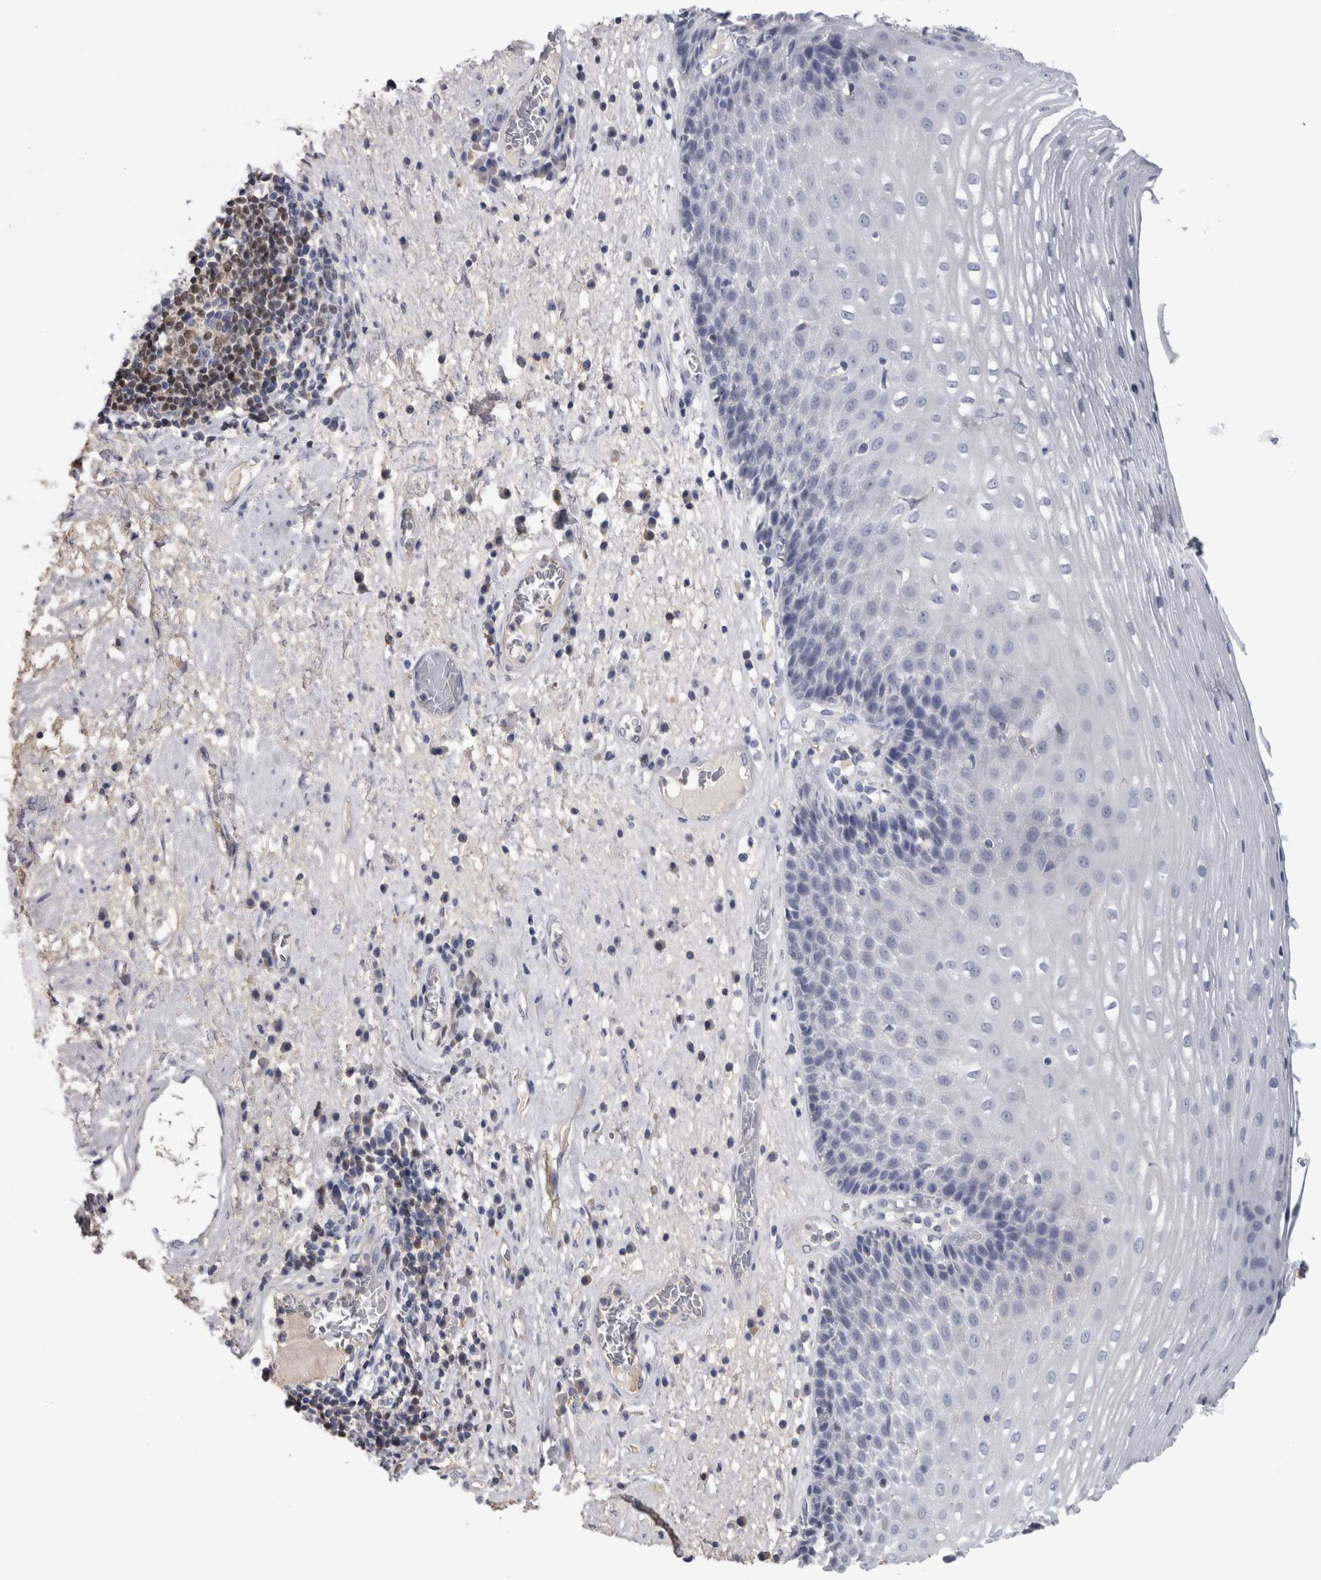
{"staining": {"intensity": "negative", "quantity": "none", "location": "none"}, "tissue": "esophagus", "cell_type": "Squamous epithelial cells", "image_type": "normal", "snomed": [{"axis": "morphology", "description": "Normal tissue, NOS"}, {"axis": "morphology", "description": "Adenocarcinoma, NOS"}, {"axis": "topography", "description": "Esophagus"}], "caption": "Micrograph shows no protein staining in squamous epithelial cells of benign esophagus.", "gene": "PAX5", "patient": {"sex": "male", "age": 62}}